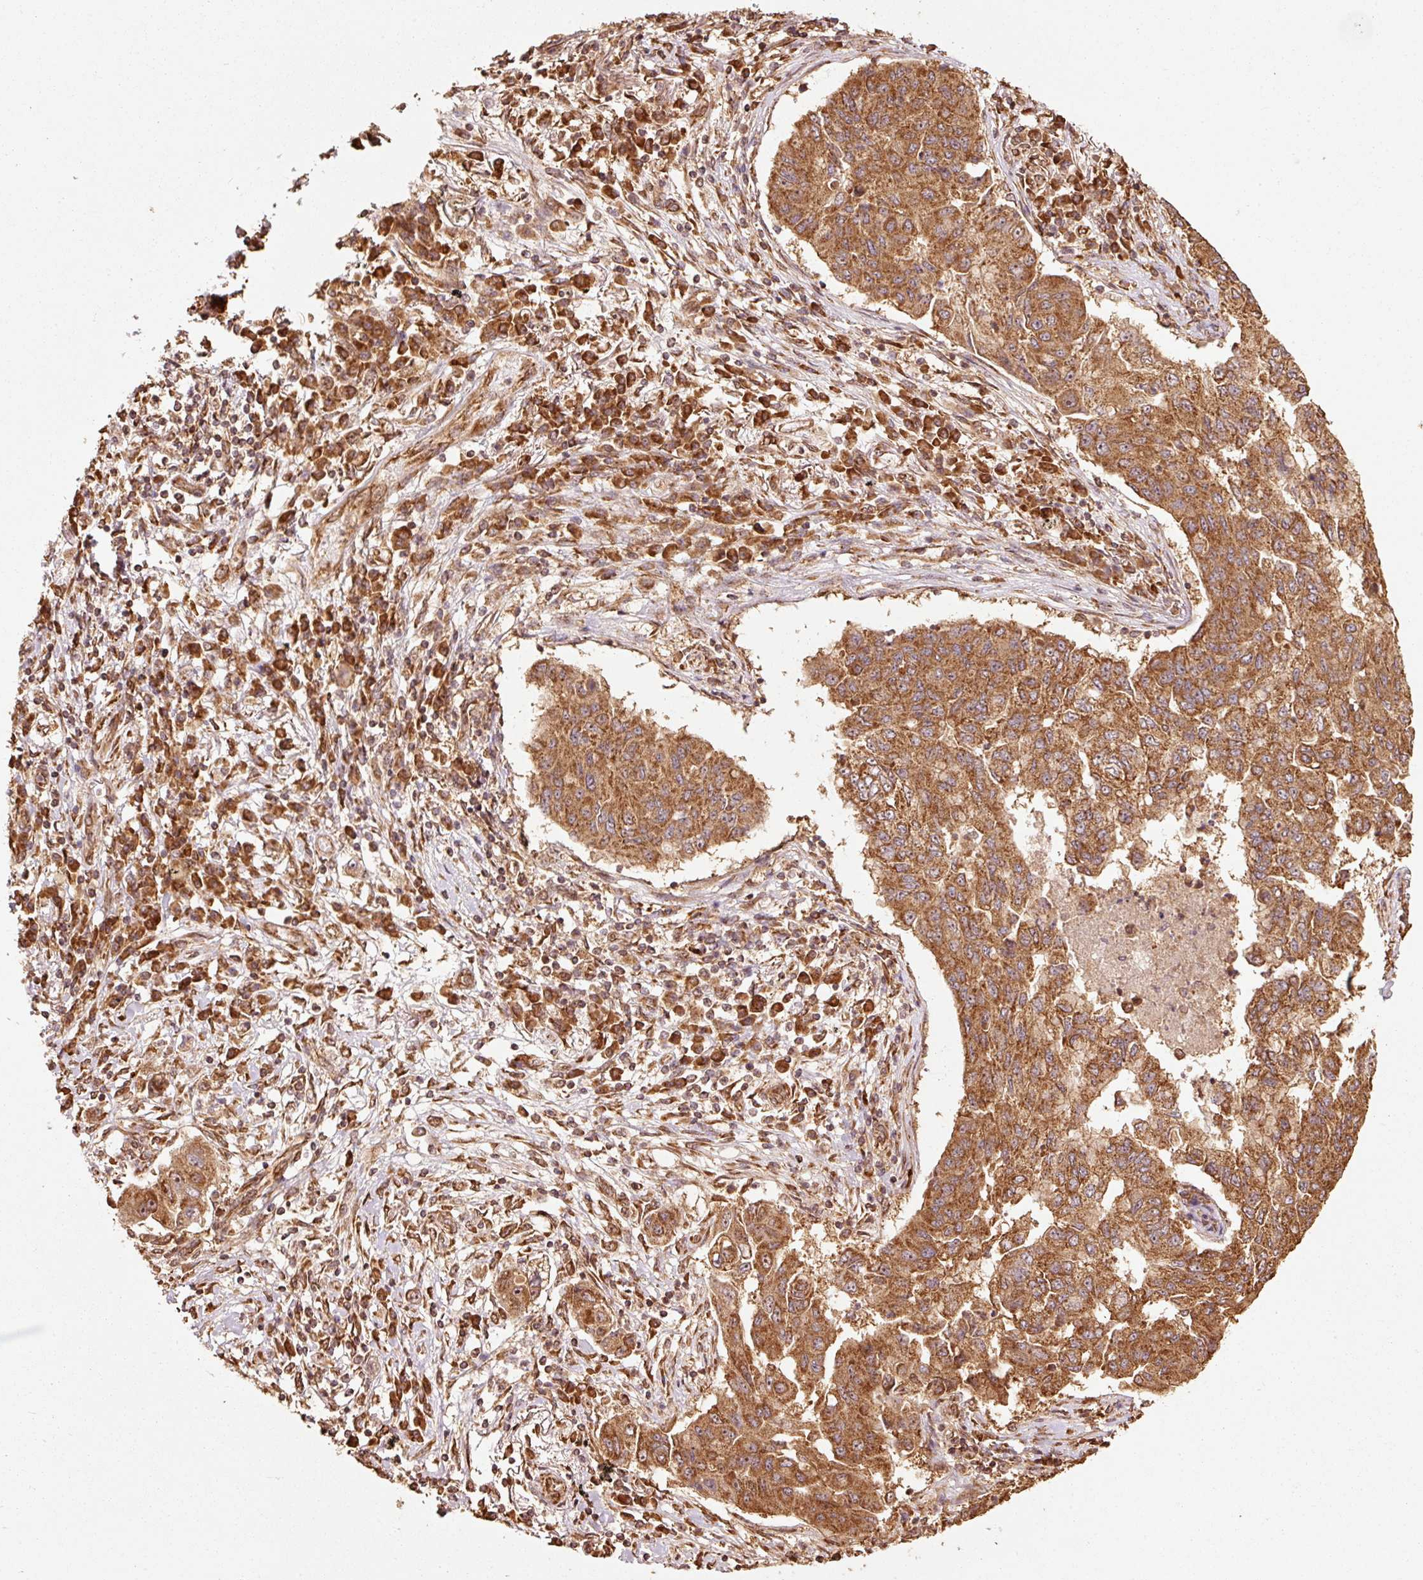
{"staining": {"intensity": "moderate", "quantity": ">75%", "location": "cytoplasmic/membranous"}, "tissue": "lung cancer", "cell_type": "Tumor cells", "image_type": "cancer", "snomed": [{"axis": "morphology", "description": "Squamous cell carcinoma, NOS"}, {"axis": "topography", "description": "Lung"}], "caption": "Brown immunohistochemical staining in human lung cancer demonstrates moderate cytoplasmic/membranous positivity in approximately >75% of tumor cells.", "gene": "MRPL16", "patient": {"sex": "male", "age": 74}}